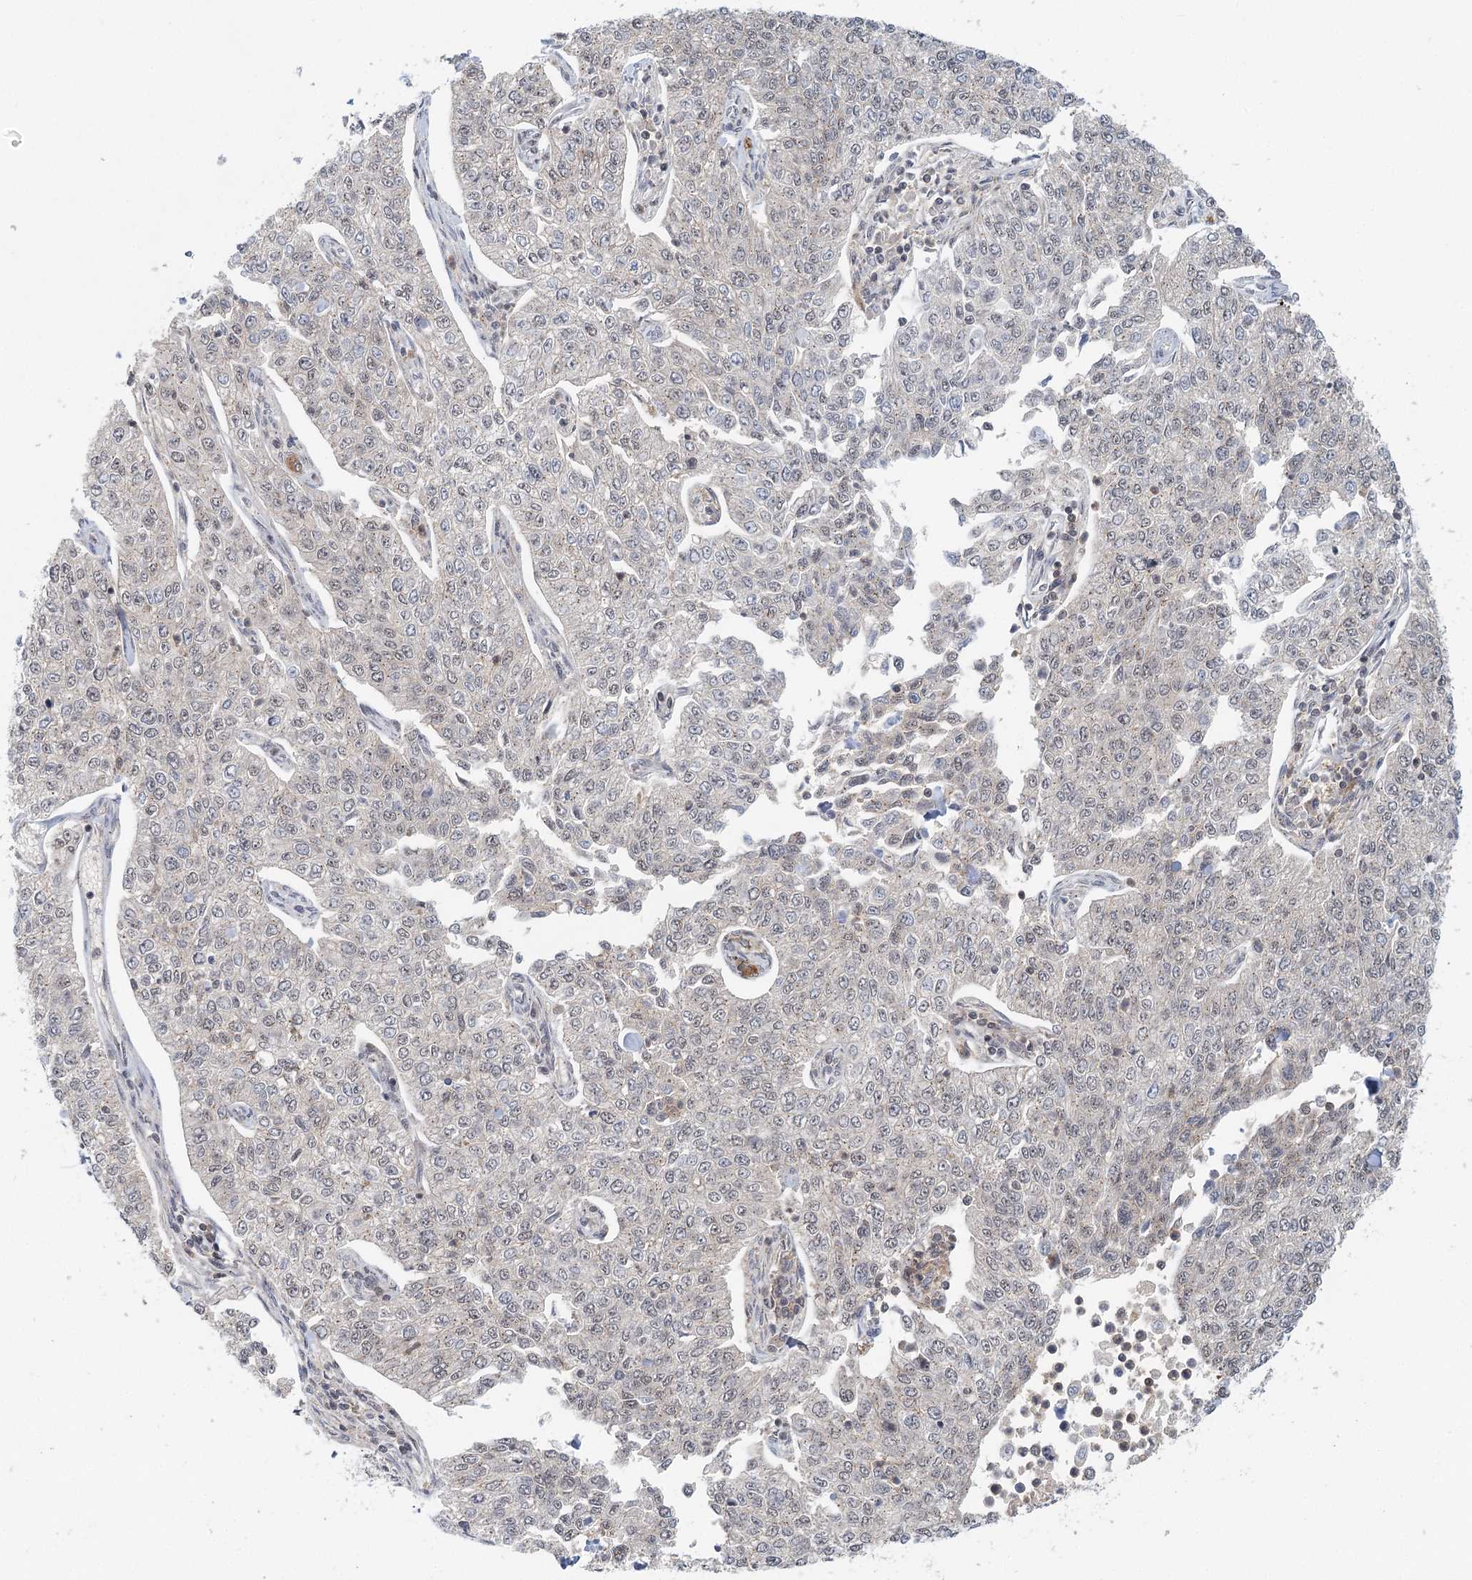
{"staining": {"intensity": "negative", "quantity": "none", "location": "none"}, "tissue": "cervical cancer", "cell_type": "Tumor cells", "image_type": "cancer", "snomed": [{"axis": "morphology", "description": "Squamous cell carcinoma, NOS"}, {"axis": "topography", "description": "Cervix"}], "caption": "Histopathology image shows no protein positivity in tumor cells of cervical cancer (squamous cell carcinoma) tissue.", "gene": "CDC42SE2", "patient": {"sex": "female", "age": 35}}